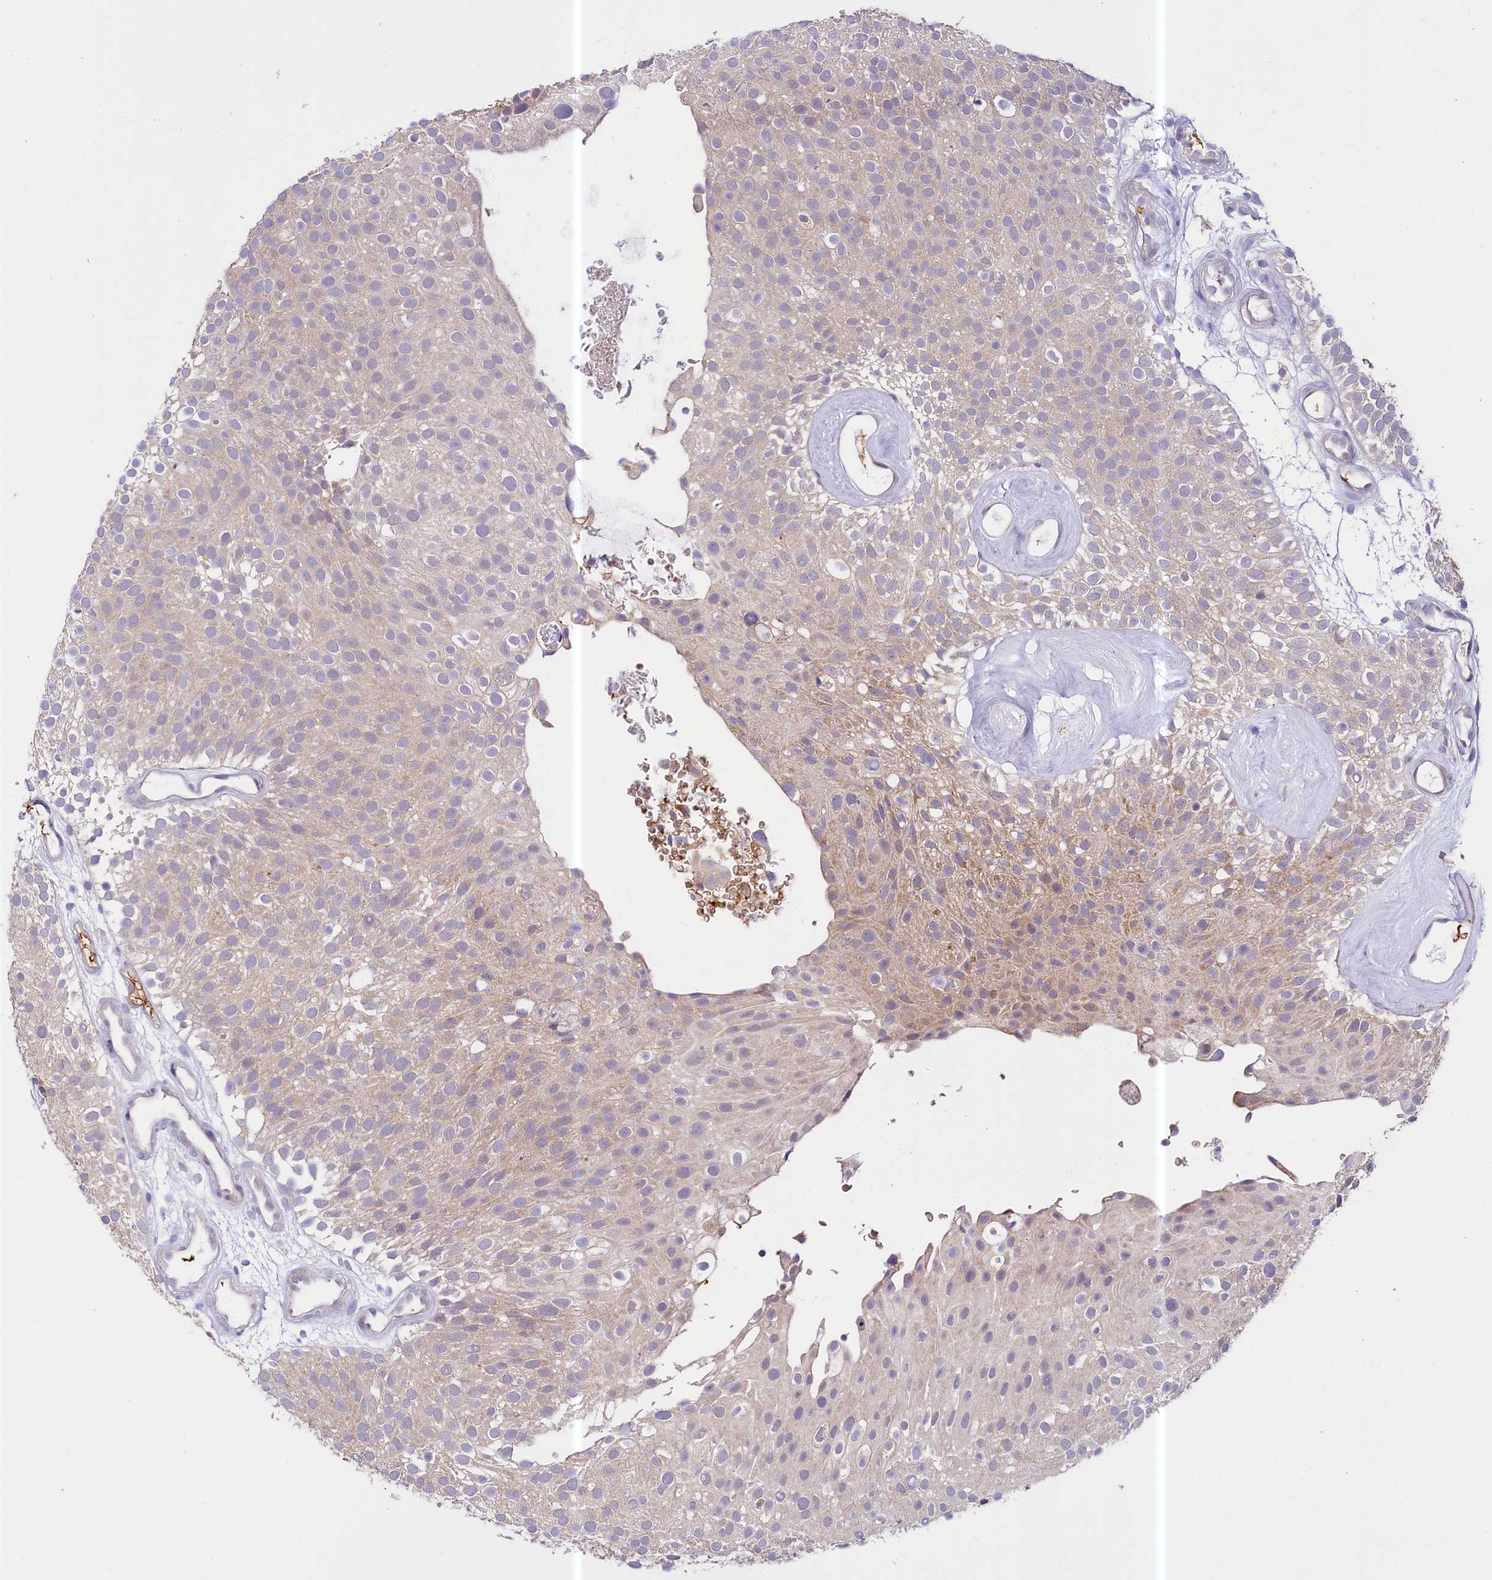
{"staining": {"intensity": "weak", "quantity": ">75%", "location": "cytoplasmic/membranous"}, "tissue": "urothelial cancer", "cell_type": "Tumor cells", "image_type": "cancer", "snomed": [{"axis": "morphology", "description": "Urothelial carcinoma, Low grade"}, {"axis": "topography", "description": "Urinary bladder"}], "caption": "A high-resolution photomicrograph shows immunohistochemistry (IHC) staining of urothelial carcinoma (low-grade), which reveals weak cytoplasmic/membranous positivity in approximately >75% of tumor cells. Ihc stains the protein in brown and the nuclei are stained blue.", "gene": "CEP295", "patient": {"sex": "male", "age": 78}}